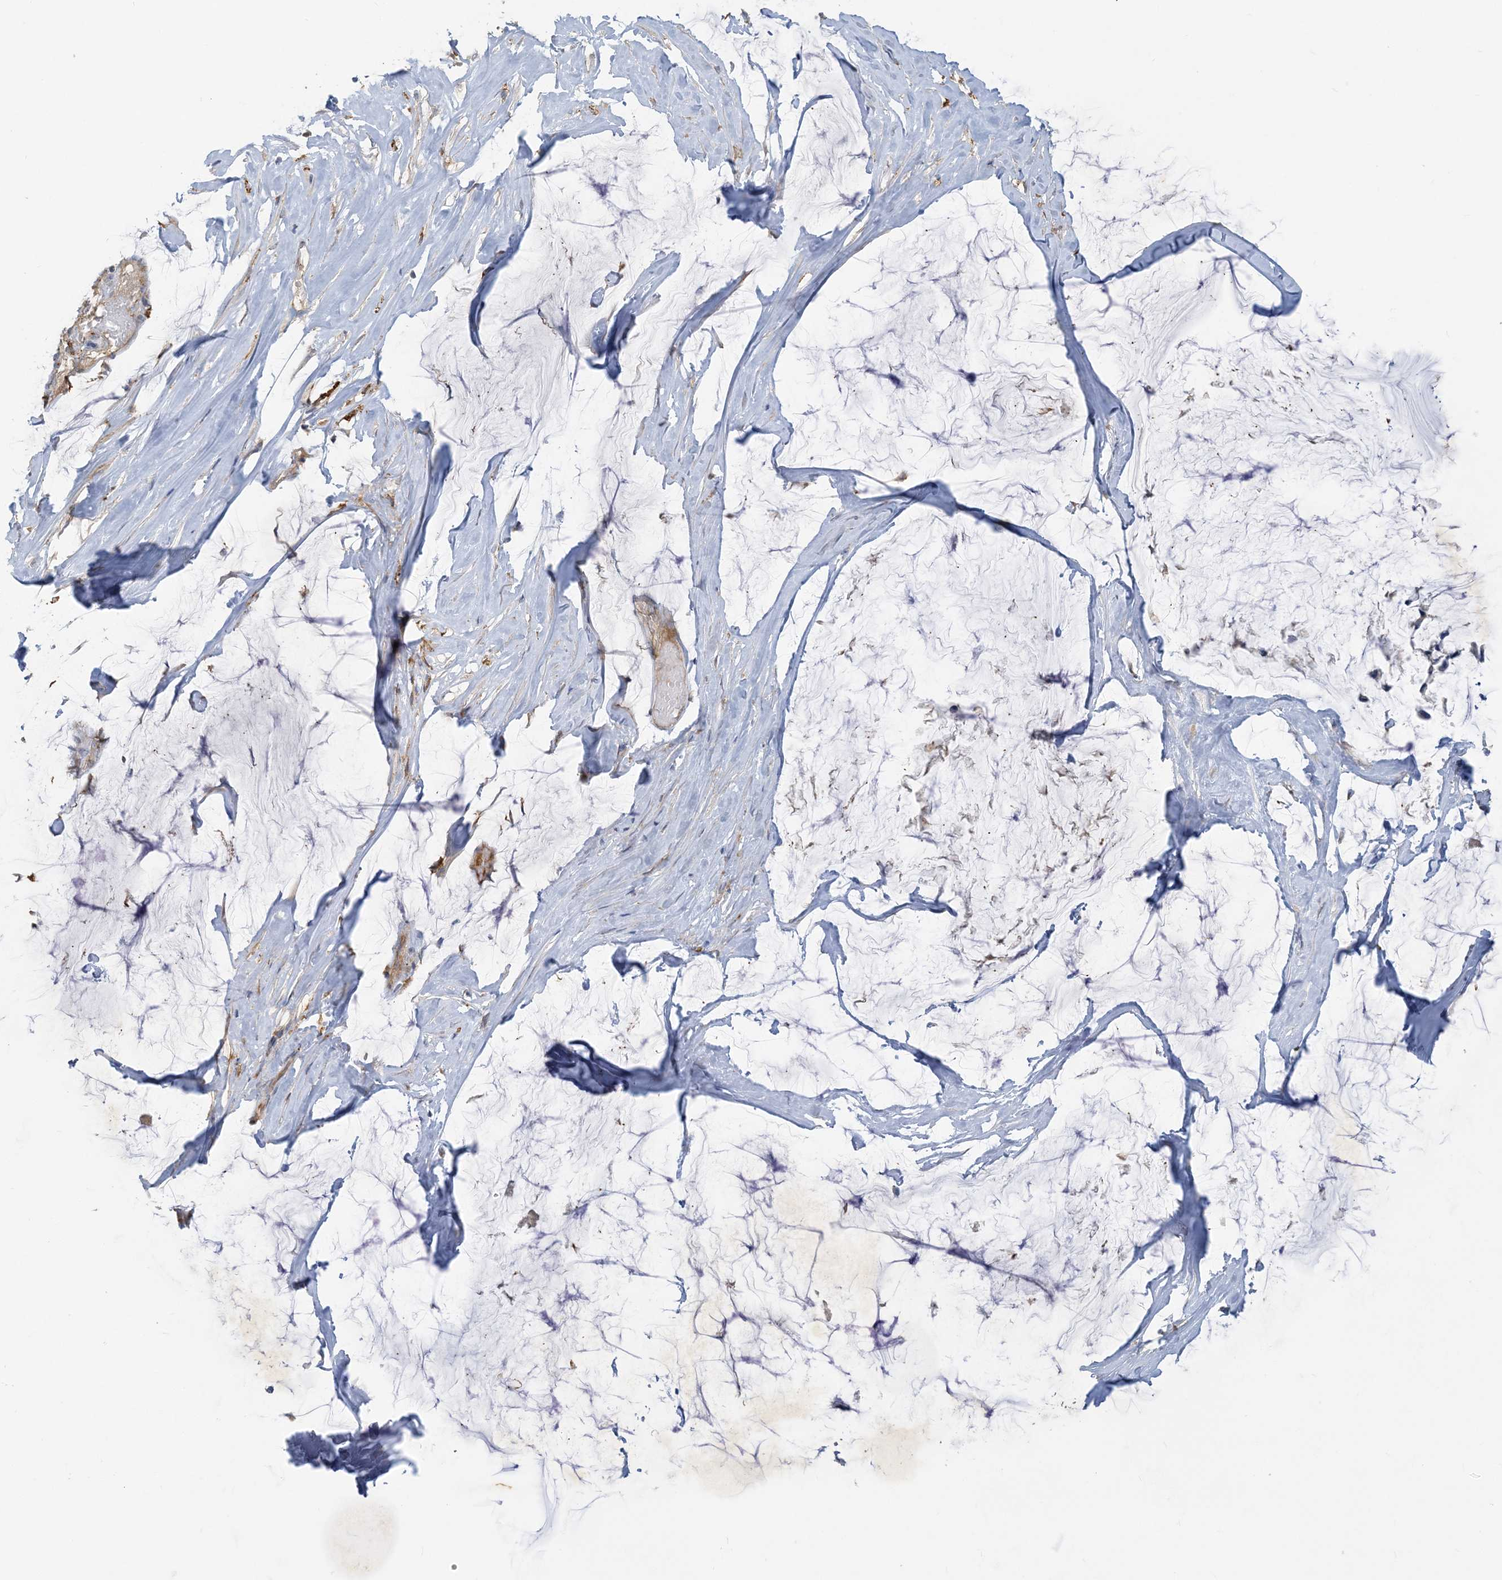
{"staining": {"intensity": "negative", "quantity": "none", "location": "none"}, "tissue": "ovarian cancer", "cell_type": "Tumor cells", "image_type": "cancer", "snomed": [{"axis": "morphology", "description": "Cystadenocarcinoma, mucinous, NOS"}, {"axis": "topography", "description": "Ovary"}], "caption": "This is an immunohistochemistry photomicrograph of ovarian mucinous cystadenocarcinoma. There is no staining in tumor cells.", "gene": "PEAR1", "patient": {"sex": "female", "age": 39}}